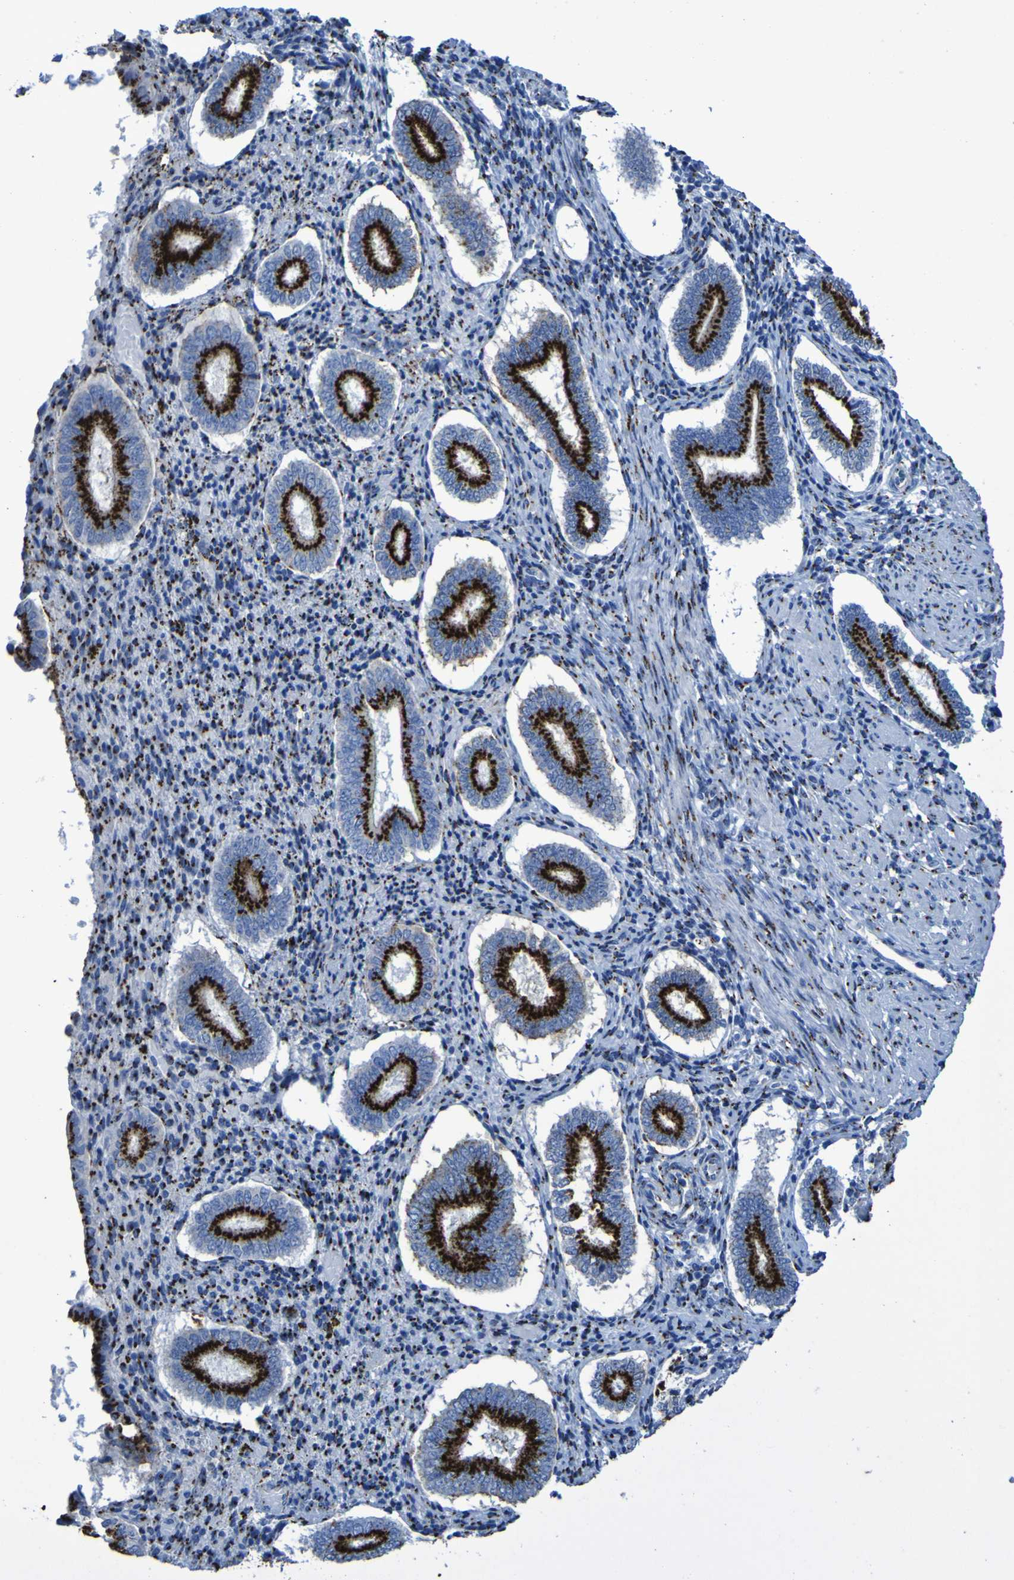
{"staining": {"intensity": "strong", "quantity": "25%-75%", "location": "cytoplasmic/membranous"}, "tissue": "endometrium", "cell_type": "Cells in endometrial stroma", "image_type": "normal", "snomed": [{"axis": "morphology", "description": "Normal tissue, NOS"}, {"axis": "topography", "description": "Endometrium"}], "caption": "Endometrium stained with immunohistochemistry shows strong cytoplasmic/membranous positivity in about 25%-75% of cells in endometrial stroma. The staining was performed using DAB, with brown indicating positive protein expression. Nuclei are stained blue with hematoxylin.", "gene": "GOLM1", "patient": {"sex": "female", "age": 42}}